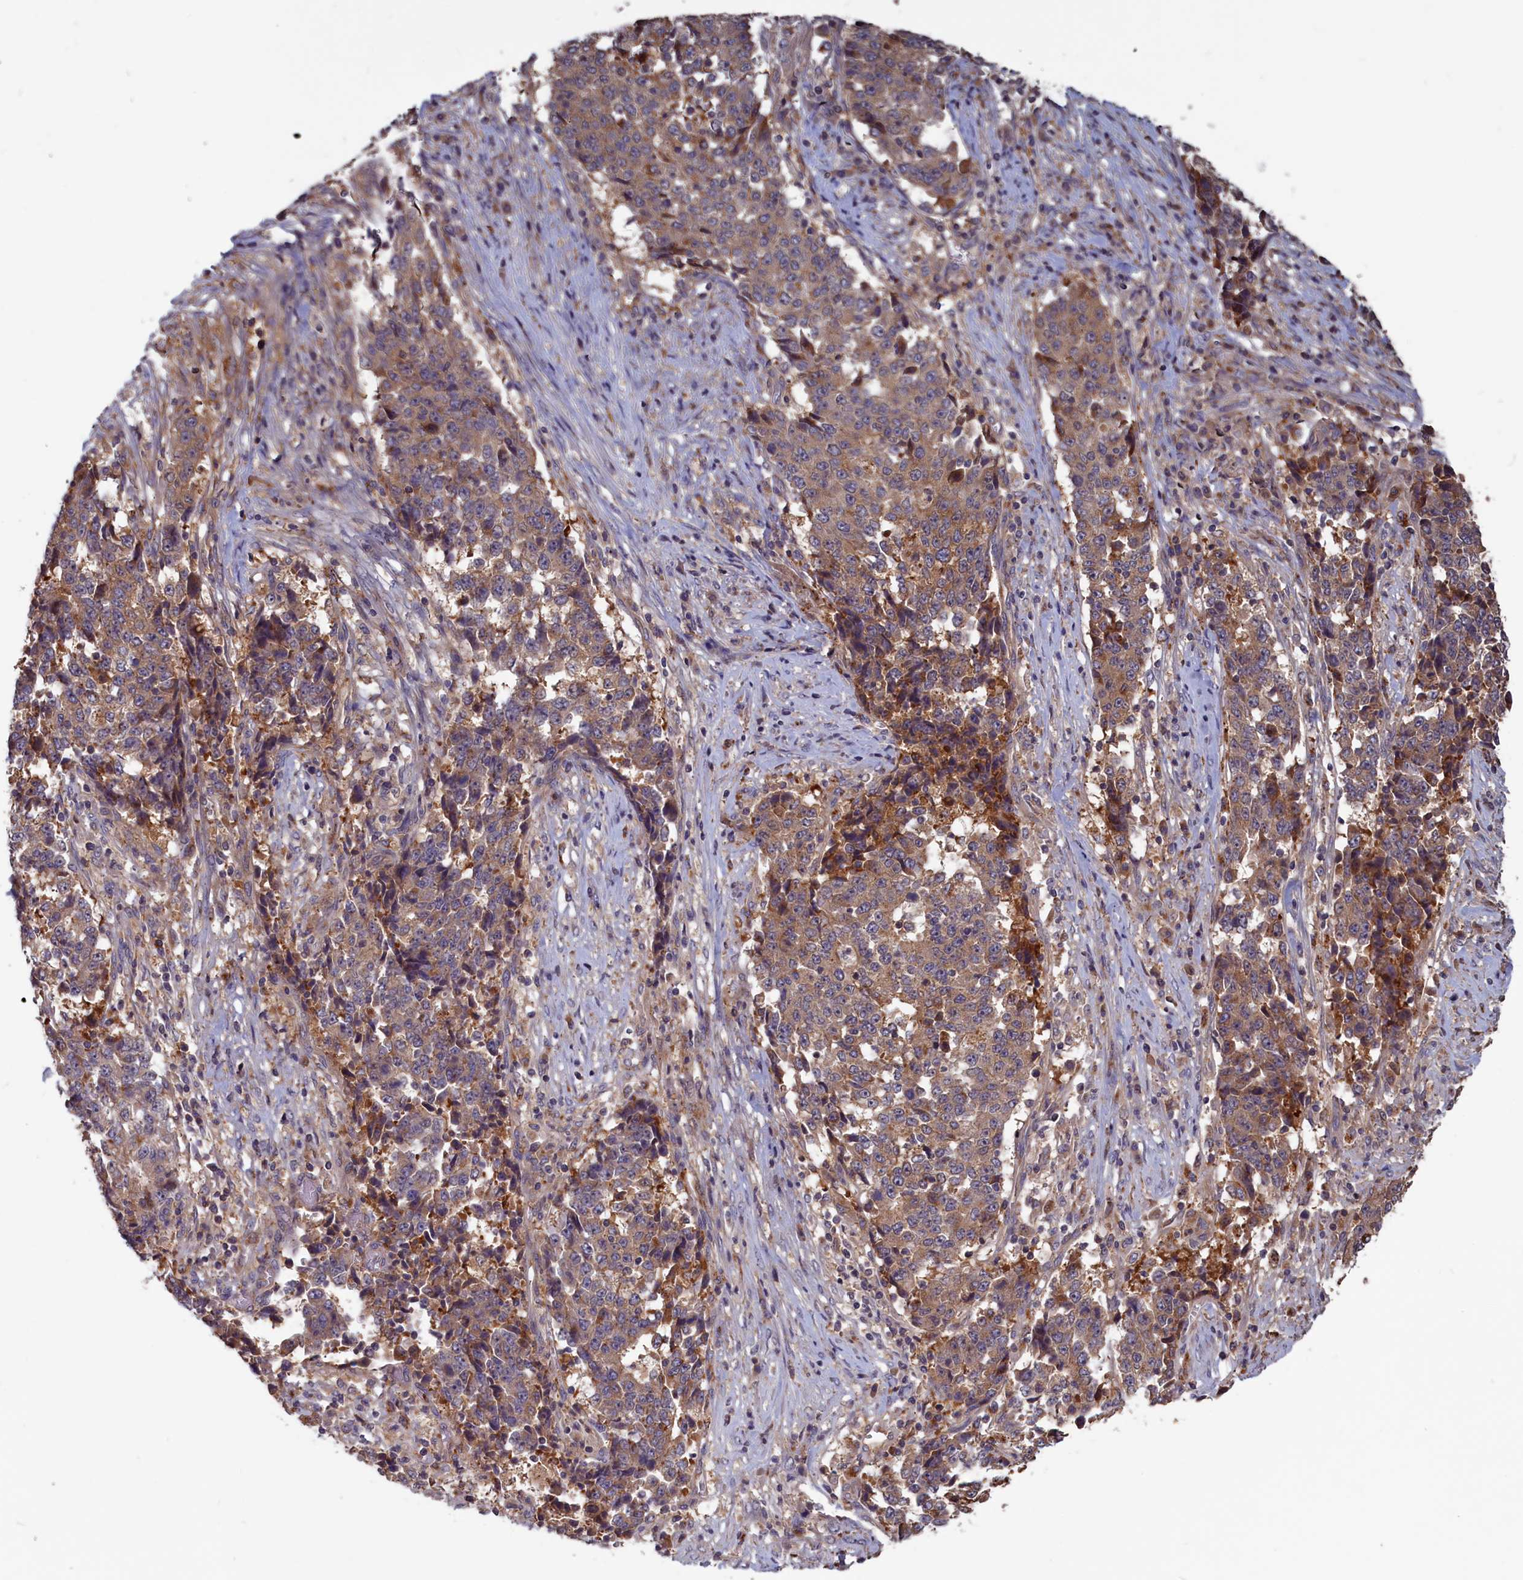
{"staining": {"intensity": "moderate", "quantity": ">75%", "location": "cytoplasmic/membranous"}, "tissue": "stomach cancer", "cell_type": "Tumor cells", "image_type": "cancer", "snomed": [{"axis": "morphology", "description": "Adenocarcinoma, NOS"}, {"axis": "topography", "description": "Stomach"}], "caption": "A brown stain labels moderate cytoplasmic/membranous expression of a protein in human stomach cancer tumor cells. The protein is shown in brown color, while the nuclei are stained blue.", "gene": "CACTIN", "patient": {"sex": "male", "age": 59}}